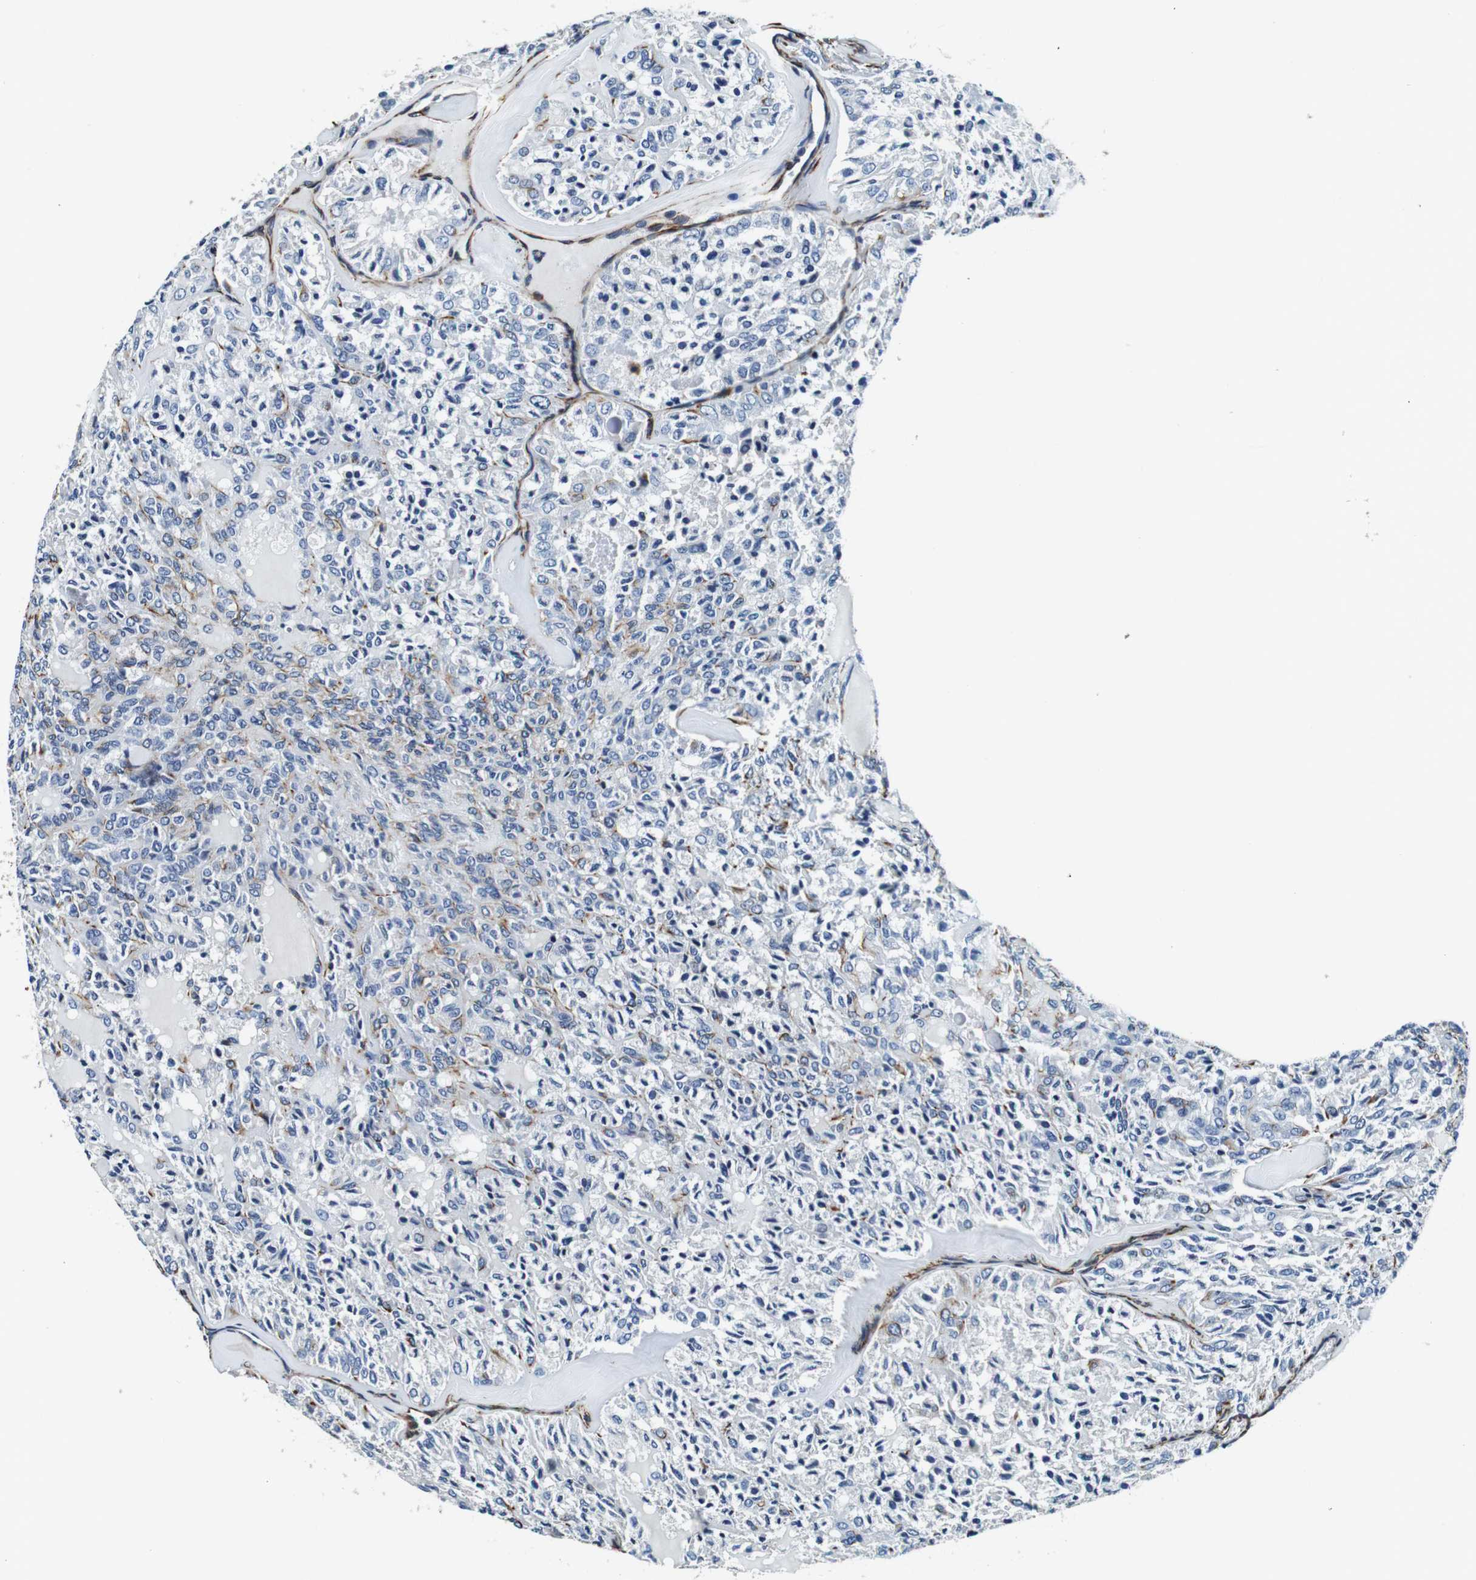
{"staining": {"intensity": "weak", "quantity": "<25%", "location": "cytoplasmic/membranous"}, "tissue": "thyroid cancer", "cell_type": "Tumor cells", "image_type": "cancer", "snomed": [{"axis": "morphology", "description": "Follicular adenoma carcinoma, NOS"}, {"axis": "topography", "description": "Thyroid gland"}], "caption": "DAB (3,3'-diaminobenzidine) immunohistochemical staining of human follicular adenoma carcinoma (thyroid) demonstrates no significant staining in tumor cells. The staining is performed using DAB (3,3'-diaminobenzidine) brown chromogen with nuclei counter-stained in using hematoxylin.", "gene": "GJE1", "patient": {"sex": "male", "age": 75}}